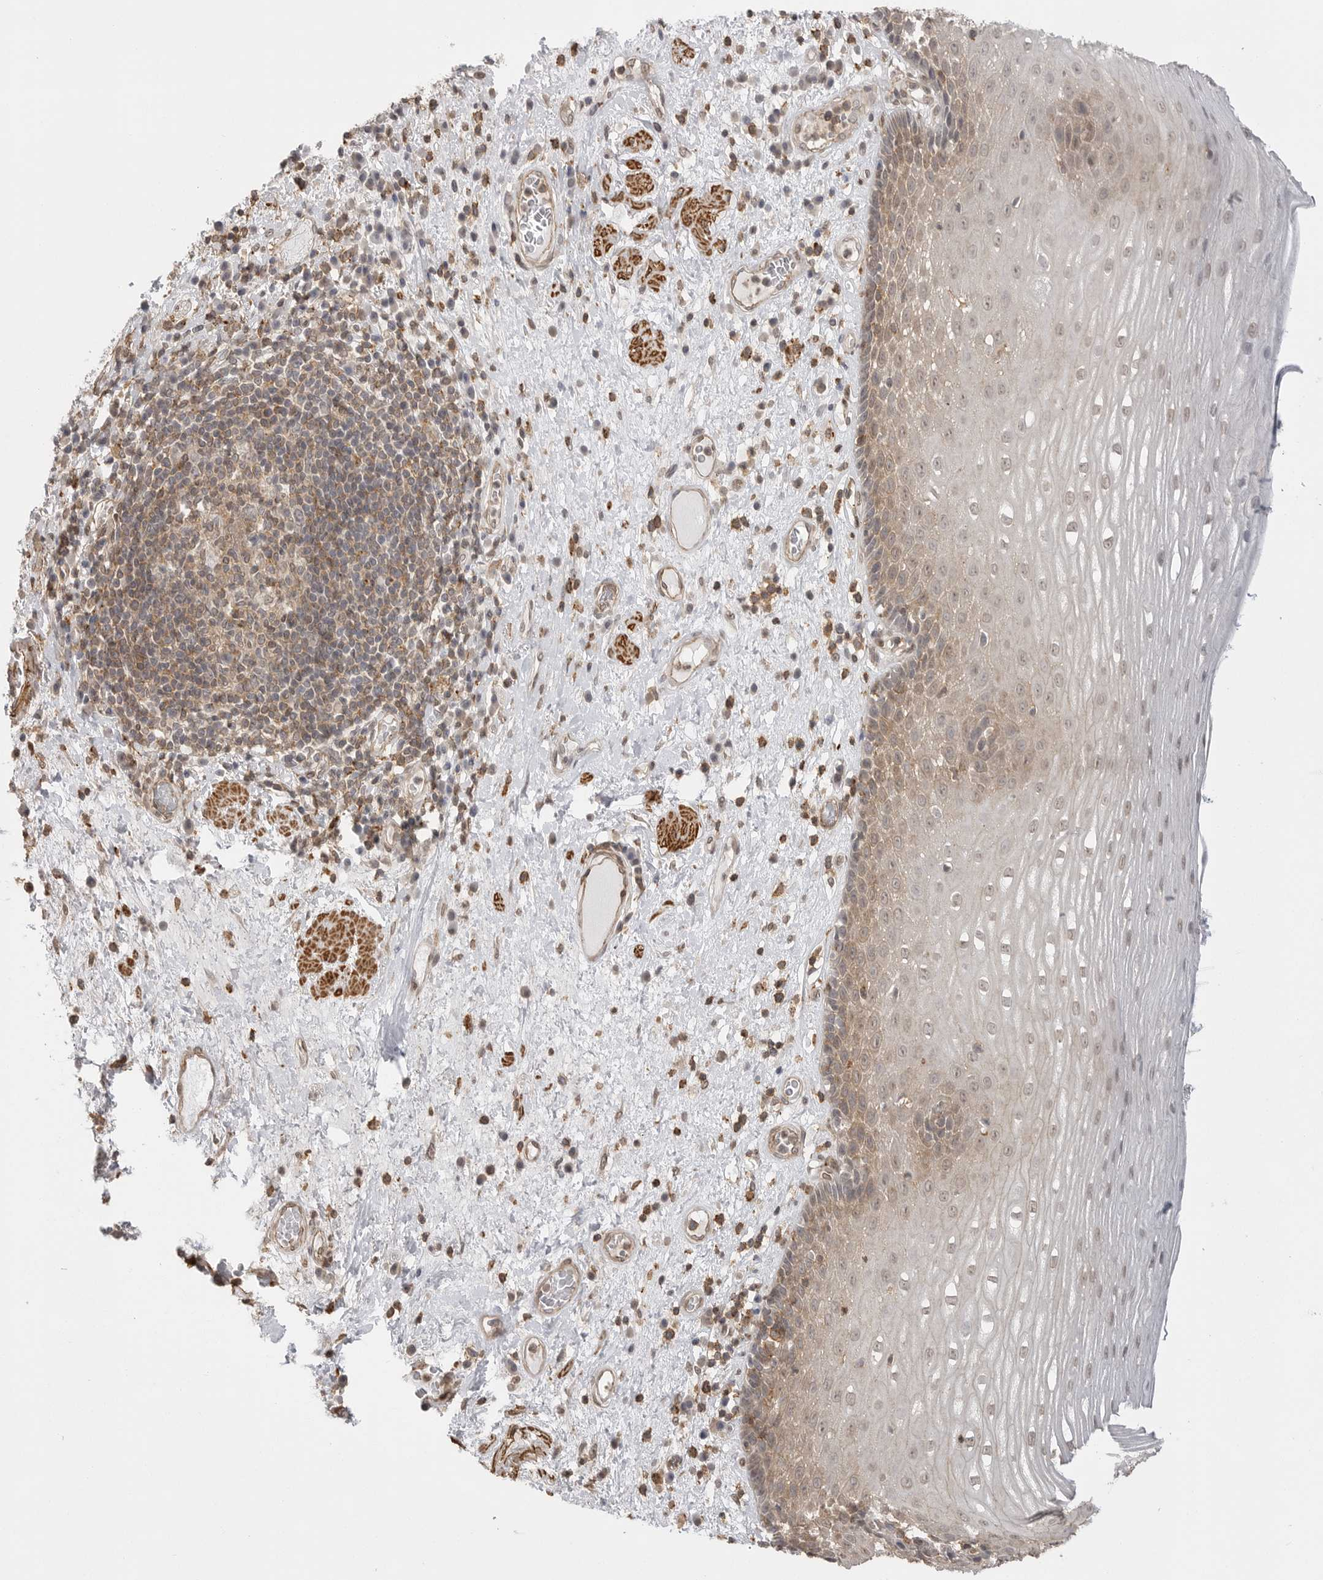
{"staining": {"intensity": "moderate", "quantity": "25%-75%", "location": "cytoplasmic/membranous,nuclear"}, "tissue": "esophagus", "cell_type": "Squamous epithelial cells", "image_type": "normal", "snomed": [{"axis": "morphology", "description": "Normal tissue, NOS"}, {"axis": "morphology", "description": "Adenocarcinoma, NOS"}, {"axis": "topography", "description": "Esophagus"}], "caption": "Esophagus stained with a protein marker shows moderate staining in squamous epithelial cells.", "gene": "GPC2", "patient": {"sex": "male", "age": 62}}